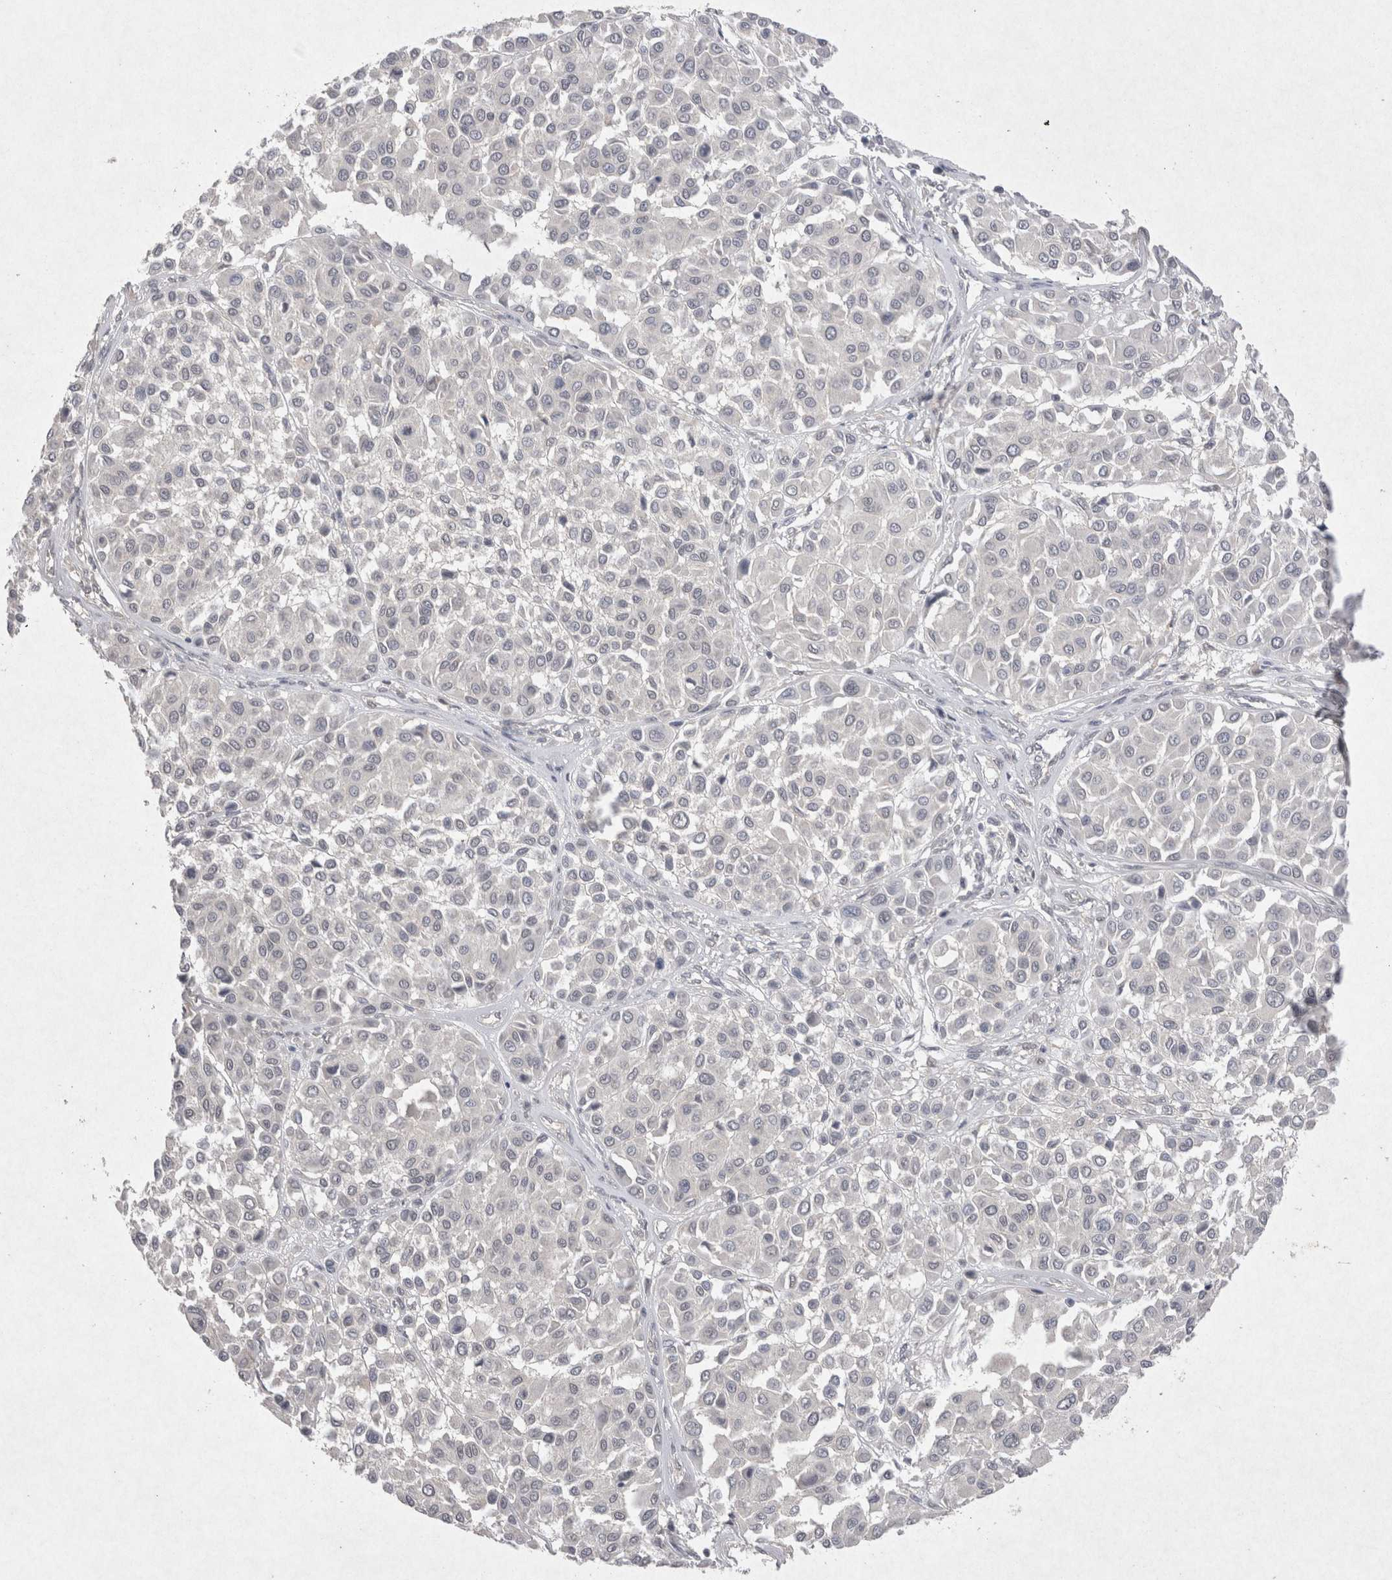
{"staining": {"intensity": "negative", "quantity": "none", "location": "none"}, "tissue": "melanoma", "cell_type": "Tumor cells", "image_type": "cancer", "snomed": [{"axis": "morphology", "description": "Malignant melanoma, Metastatic site"}, {"axis": "topography", "description": "Soft tissue"}], "caption": "High magnification brightfield microscopy of melanoma stained with DAB (brown) and counterstained with hematoxylin (blue): tumor cells show no significant expression.", "gene": "LYVE1", "patient": {"sex": "male", "age": 41}}